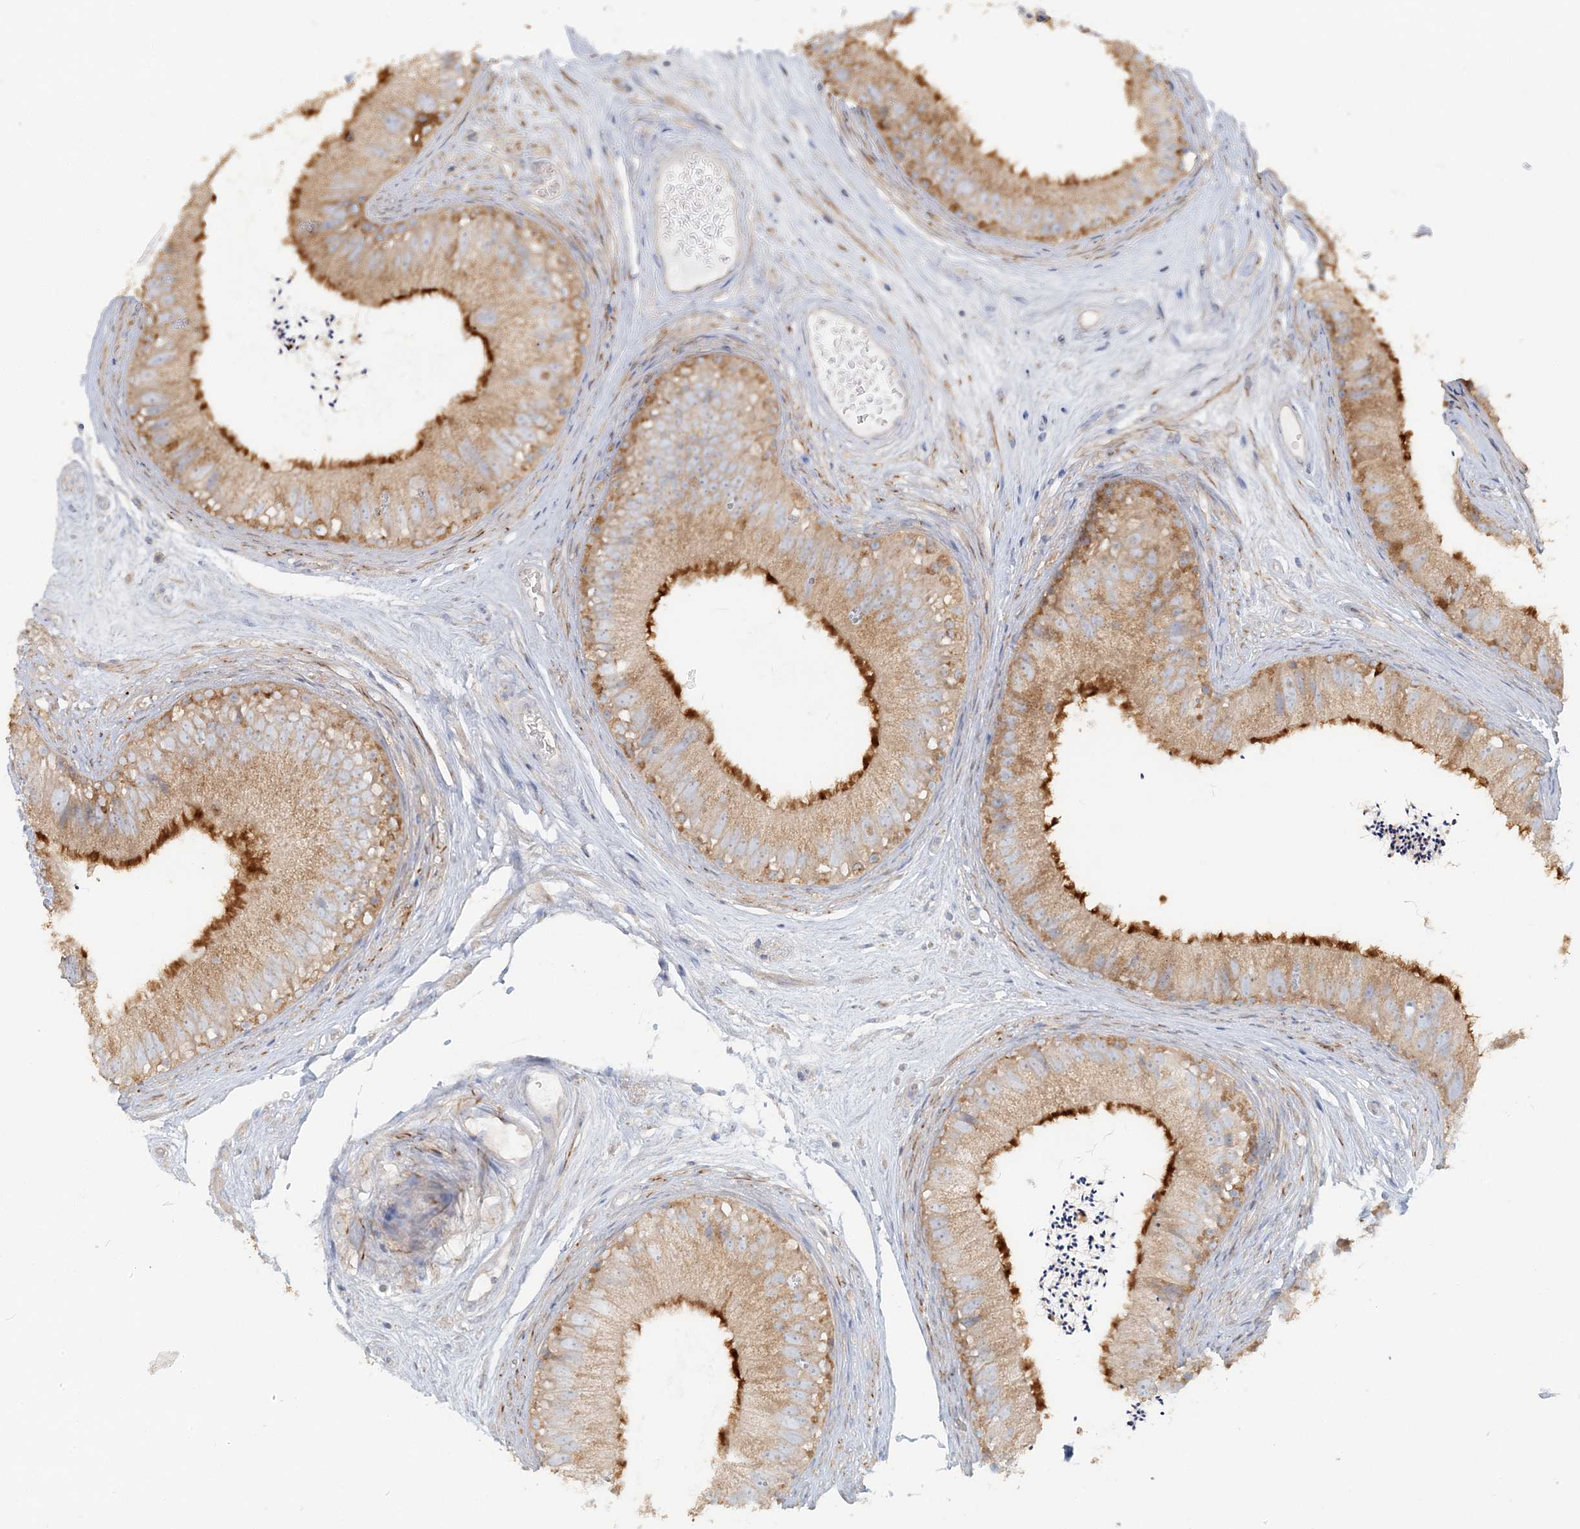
{"staining": {"intensity": "strong", "quantity": "25%-75%", "location": "cytoplasmic/membranous"}, "tissue": "epididymis", "cell_type": "Glandular cells", "image_type": "normal", "snomed": [{"axis": "morphology", "description": "Normal tissue, NOS"}, {"axis": "topography", "description": "Epididymis"}], "caption": "Strong cytoplasmic/membranous positivity for a protein is present in approximately 25%-75% of glandular cells of unremarkable epididymis using IHC.", "gene": "TBC1D5", "patient": {"sex": "male", "age": 77}}